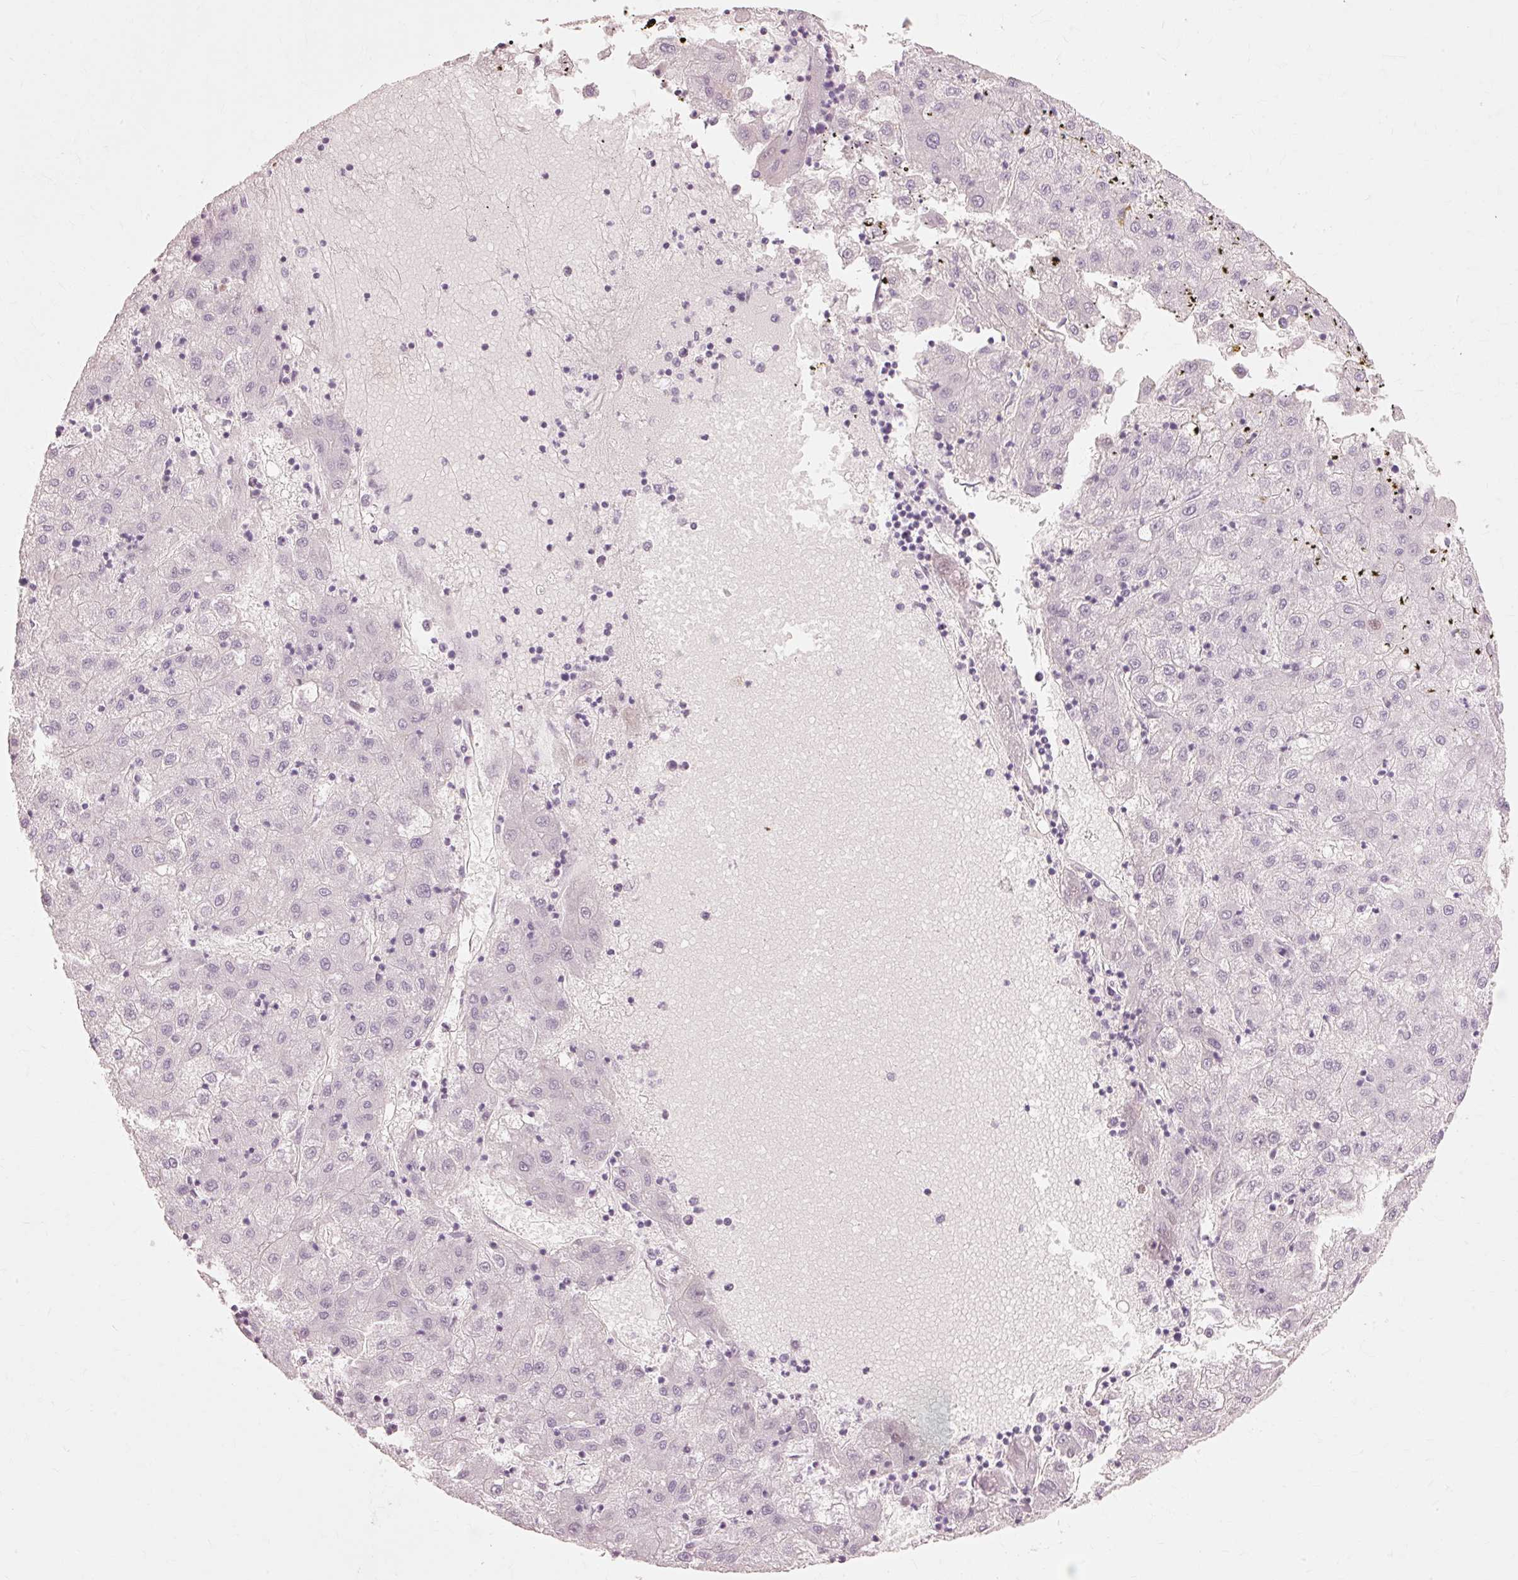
{"staining": {"intensity": "negative", "quantity": "none", "location": "none"}, "tissue": "liver cancer", "cell_type": "Tumor cells", "image_type": "cancer", "snomed": [{"axis": "morphology", "description": "Carcinoma, Hepatocellular, NOS"}, {"axis": "topography", "description": "Liver"}], "caption": "High magnification brightfield microscopy of hepatocellular carcinoma (liver) stained with DAB (3,3'-diaminobenzidine) (brown) and counterstained with hematoxylin (blue): tumor cells show no significant staining.", "gene": "TRIM73", "patient": {"sex": "male", "age": 72}}